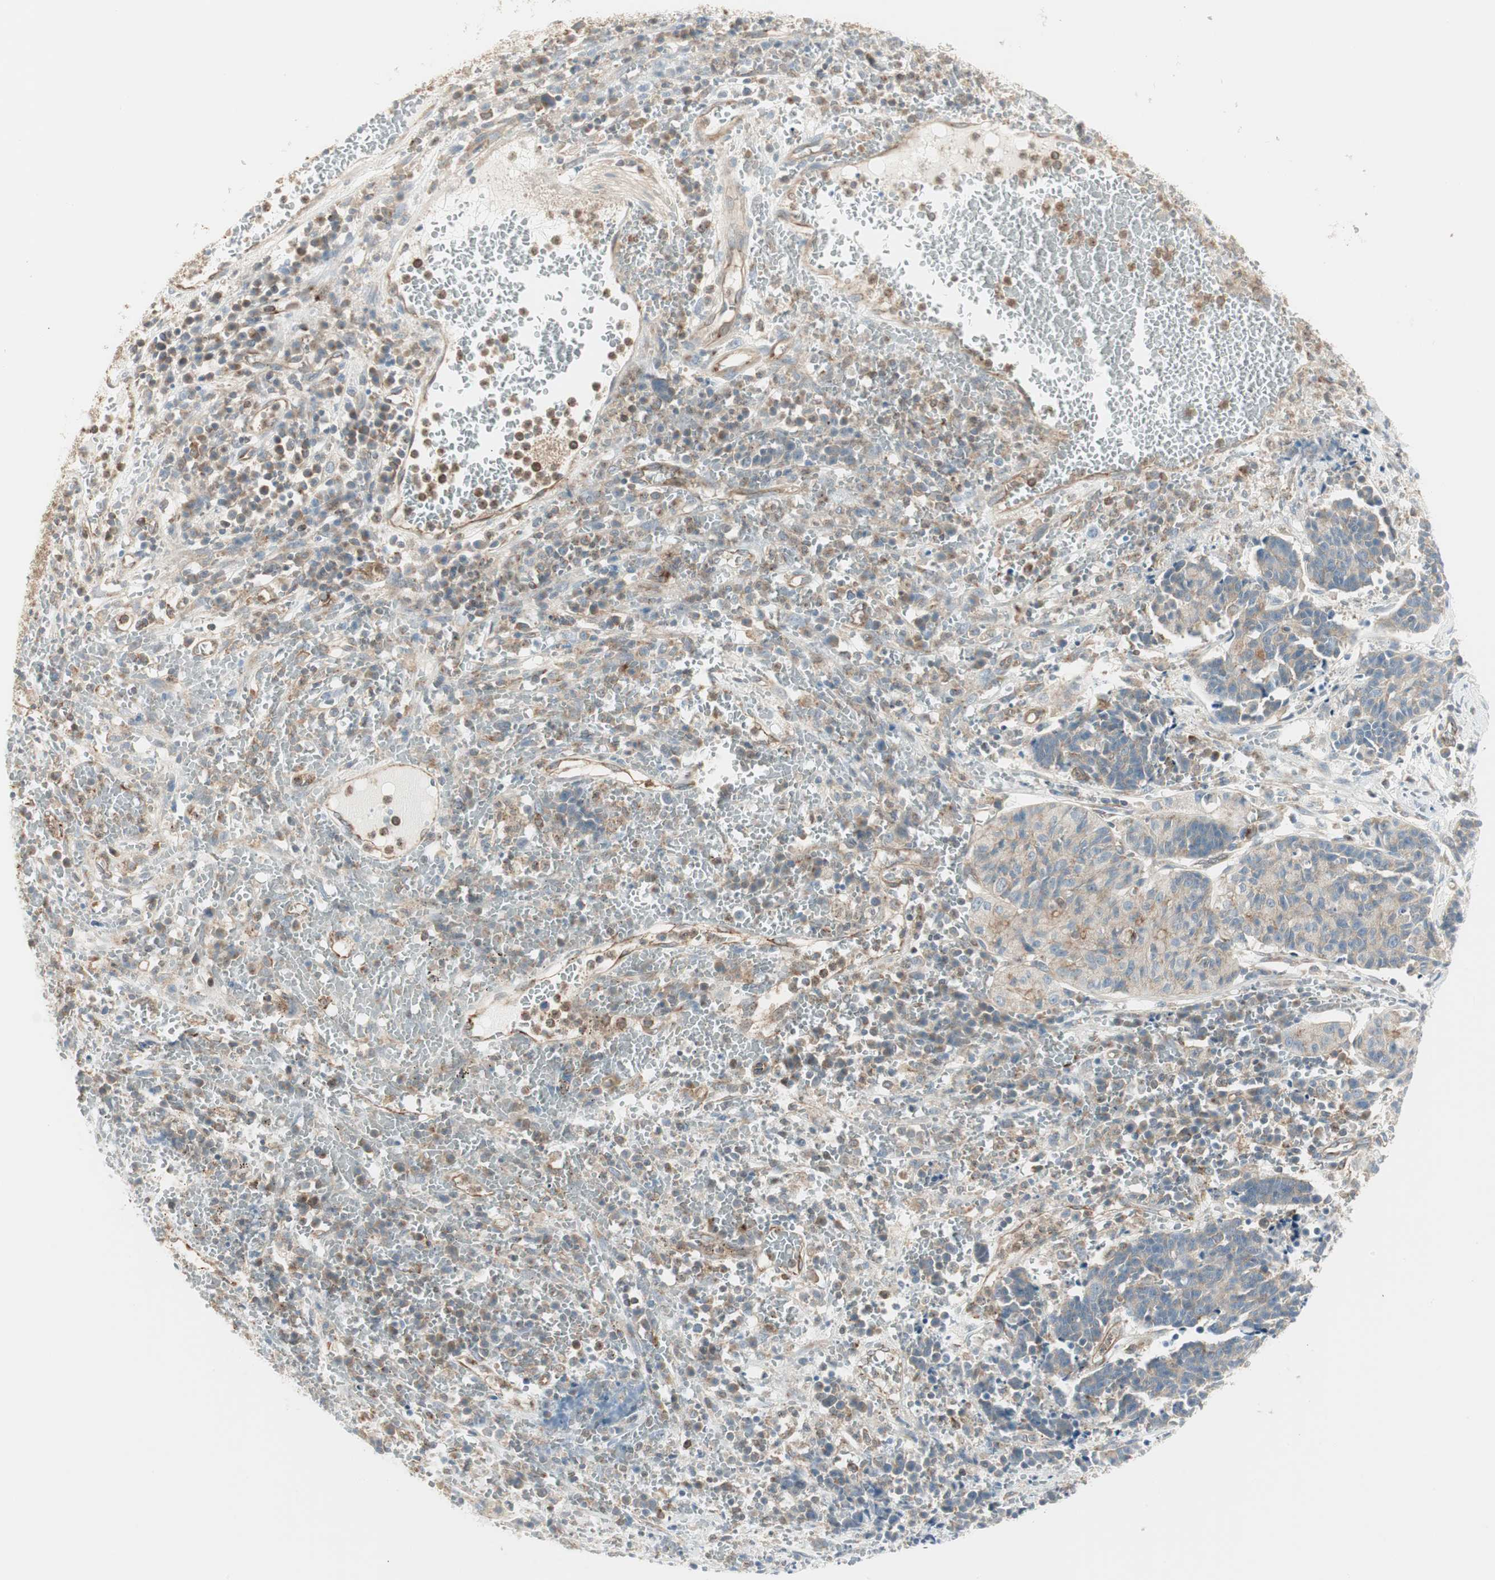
{"staining": {"intensity": "weak", "quantity": ">75%", "location": "cytoplasmic/membranous"}, "tissue": "cervical cancer", "cell_type": "Tumor cells", "image_type": "cancer", "snomed": [{"axis": "morphology", "description": "Squamous cell carcinoma, NOS"}, {"axis": "topography", "description": "Cervix"}], "caption": "Cervical cancer tissue displays weak cytoplasmic/membranous staining in approximately >75% of tumor cells", "gene": "AGFG1", "patient": {"sex": "female", "age": 35}}